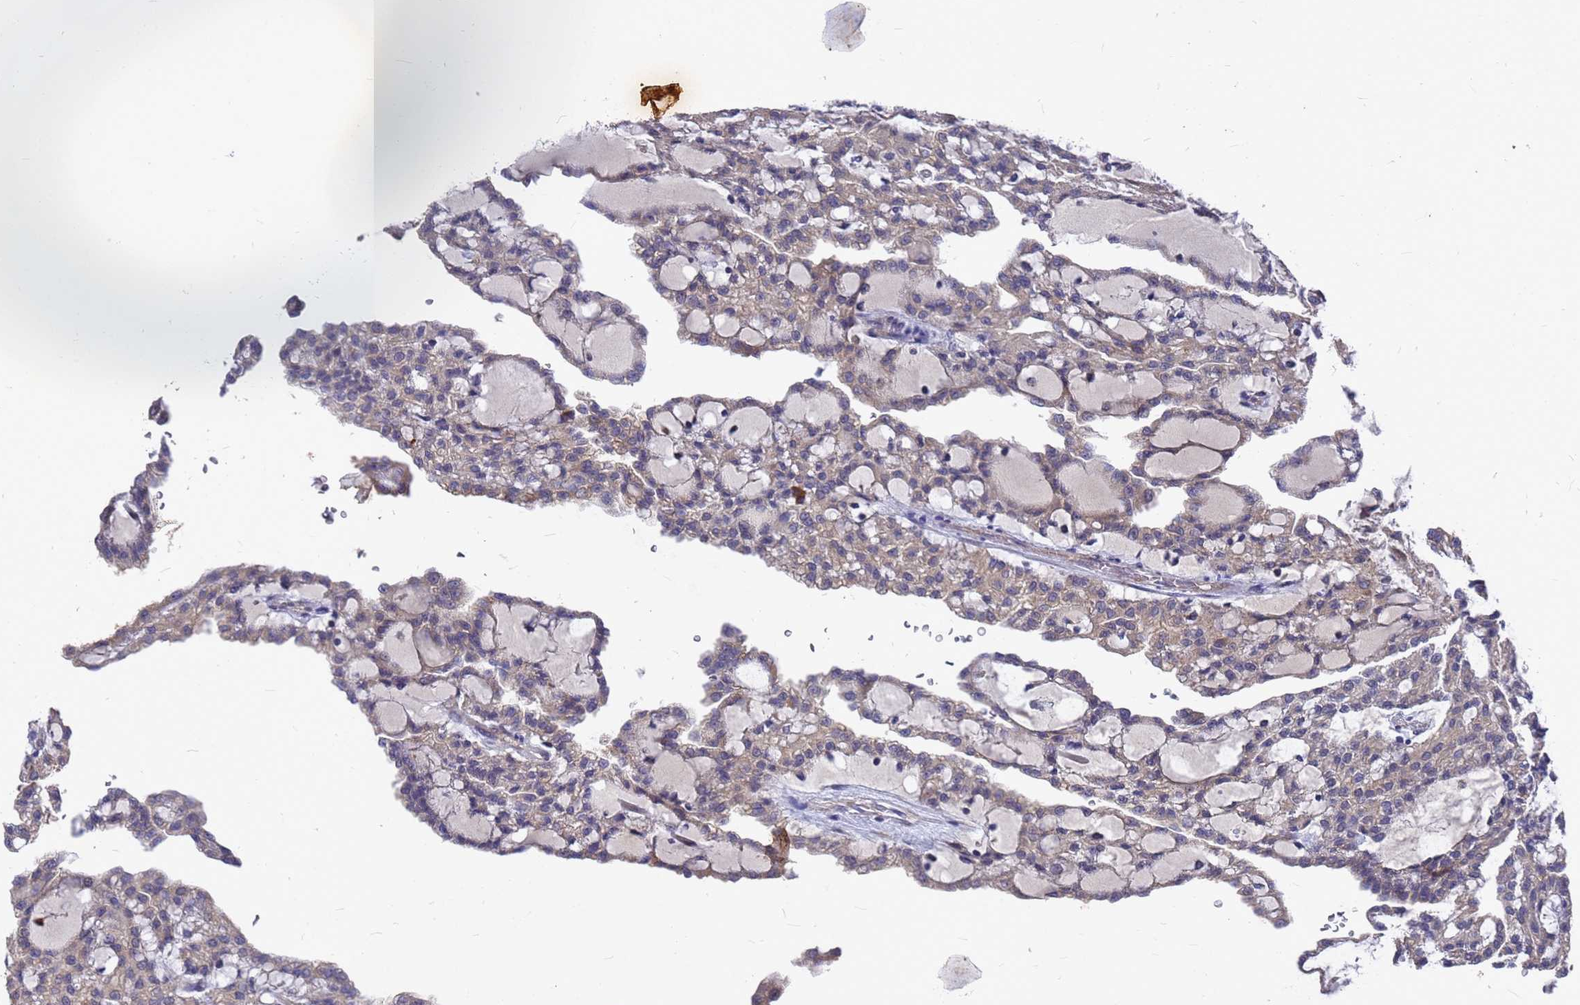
{"staining": {"intensity": "moderate", "quantity": "25%-75%", "location": "cytoplasmic/membranous"}, "tissue": "renal cancer", "cell_type": "Tumor cells", "image_type": "cancer", "snomed": [{"axis": "morphology", "description": "Adenocarcinoma, NOS"}, {"axis": "topography", "description": "Kidney"}], "caption": "Moderate cytoplasmic/membranous expression for a protein is appreciated in about 25%-75% of tumor cells of renal cancer using immunohistochemistry.", "gene": "ZNF717", "patient": {"sex": "male", "age": 63}}